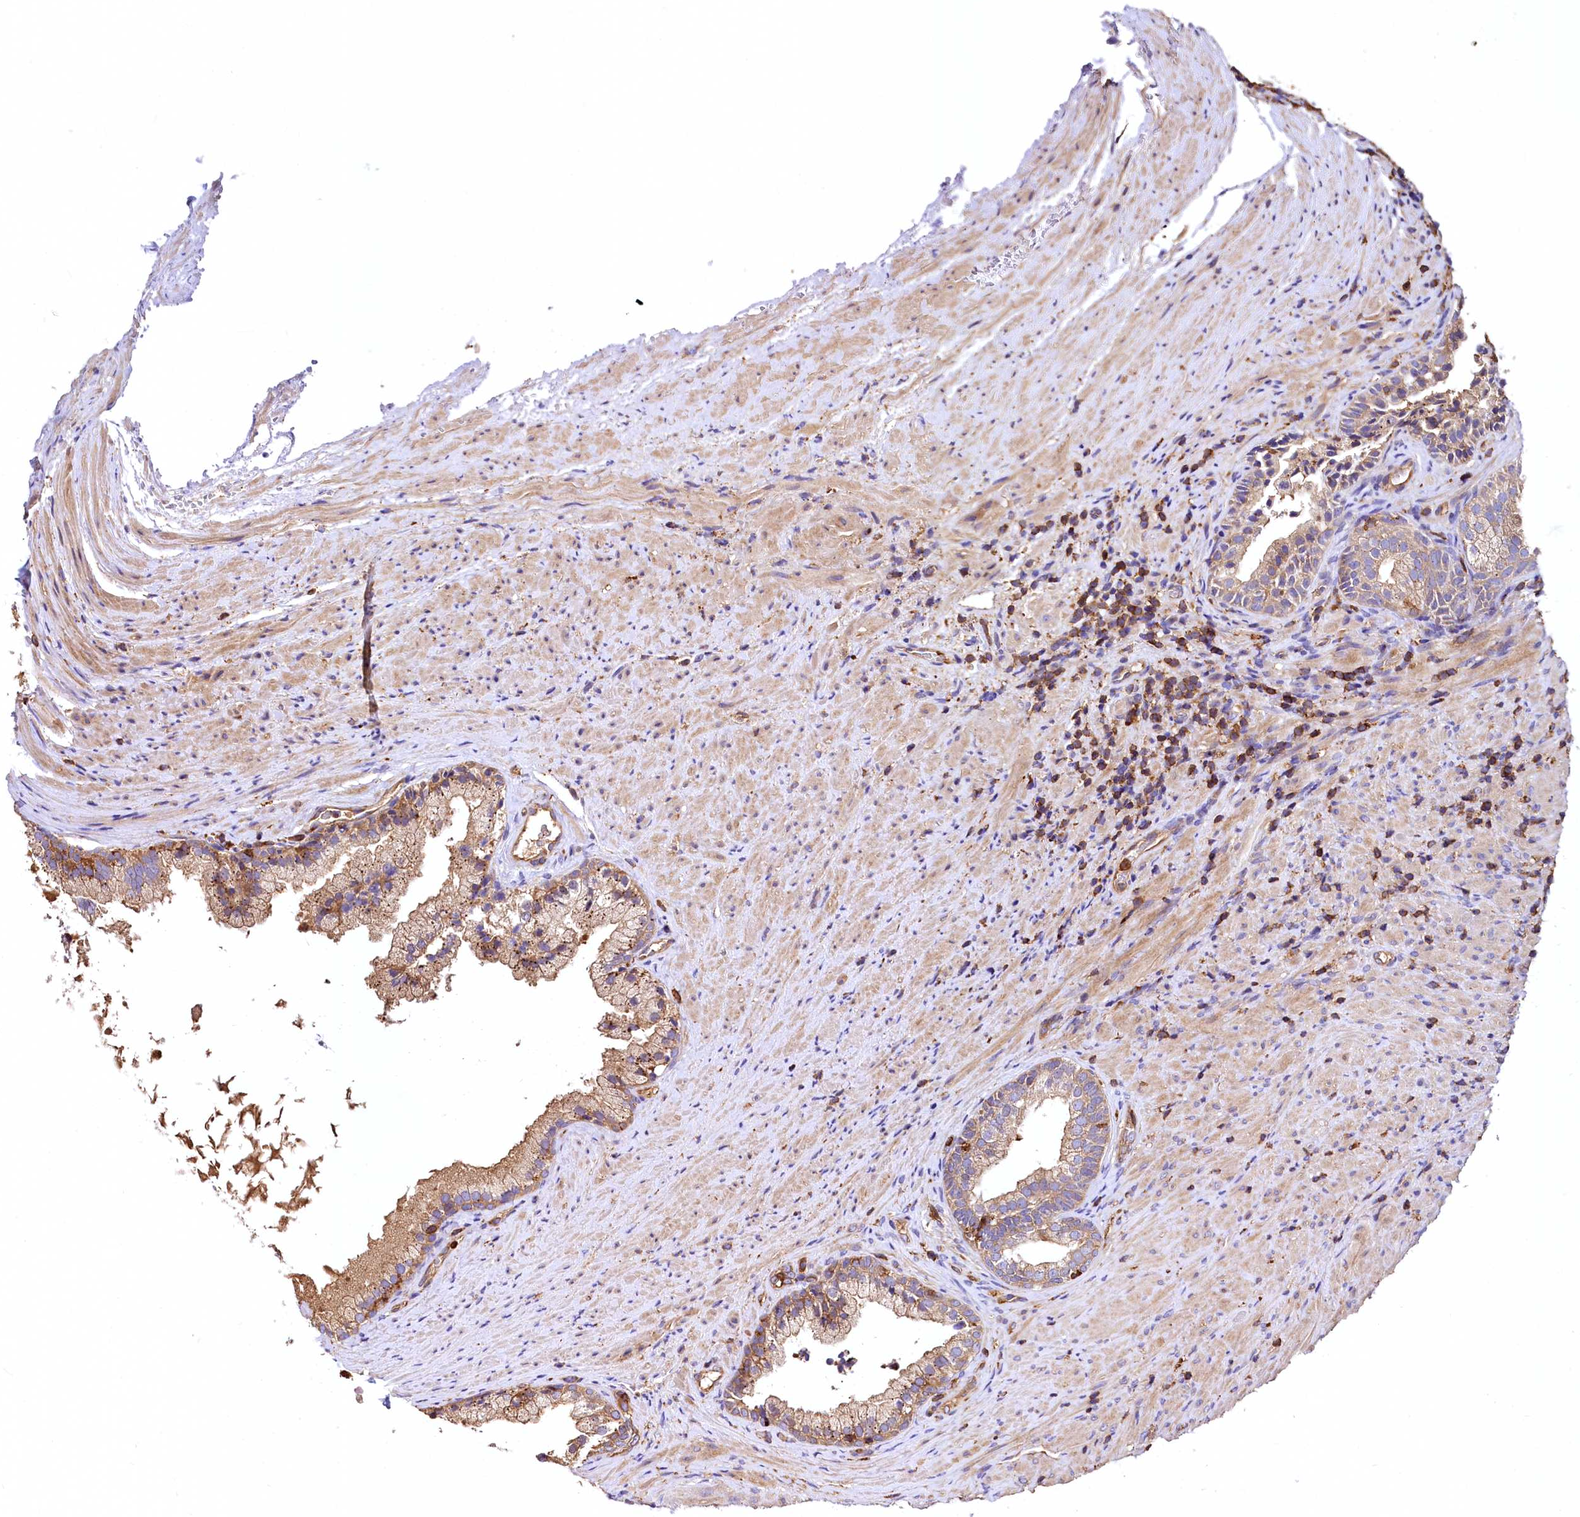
{"staining": {"intensity": "moderate", "quantity": "25%-75%", "location": "cytoplasmic/membranous"}, "tissue": "prostate", "cell_type": "Glandular cells", "image_type": "normal", "snomed": [{"axis": "morphology", "description": "Normal tissue, NOS"}, {"axis": "topography", "description": "Prostate"}], "caption": "Normal prostate was stained to show a protein in brown. There is medium levels of moderate cytoplasmic/membranous expression in approximately 25%-75% of glandular cells.", "gene": "RARS2", "patient": {"sex": "male", "age": 76}}